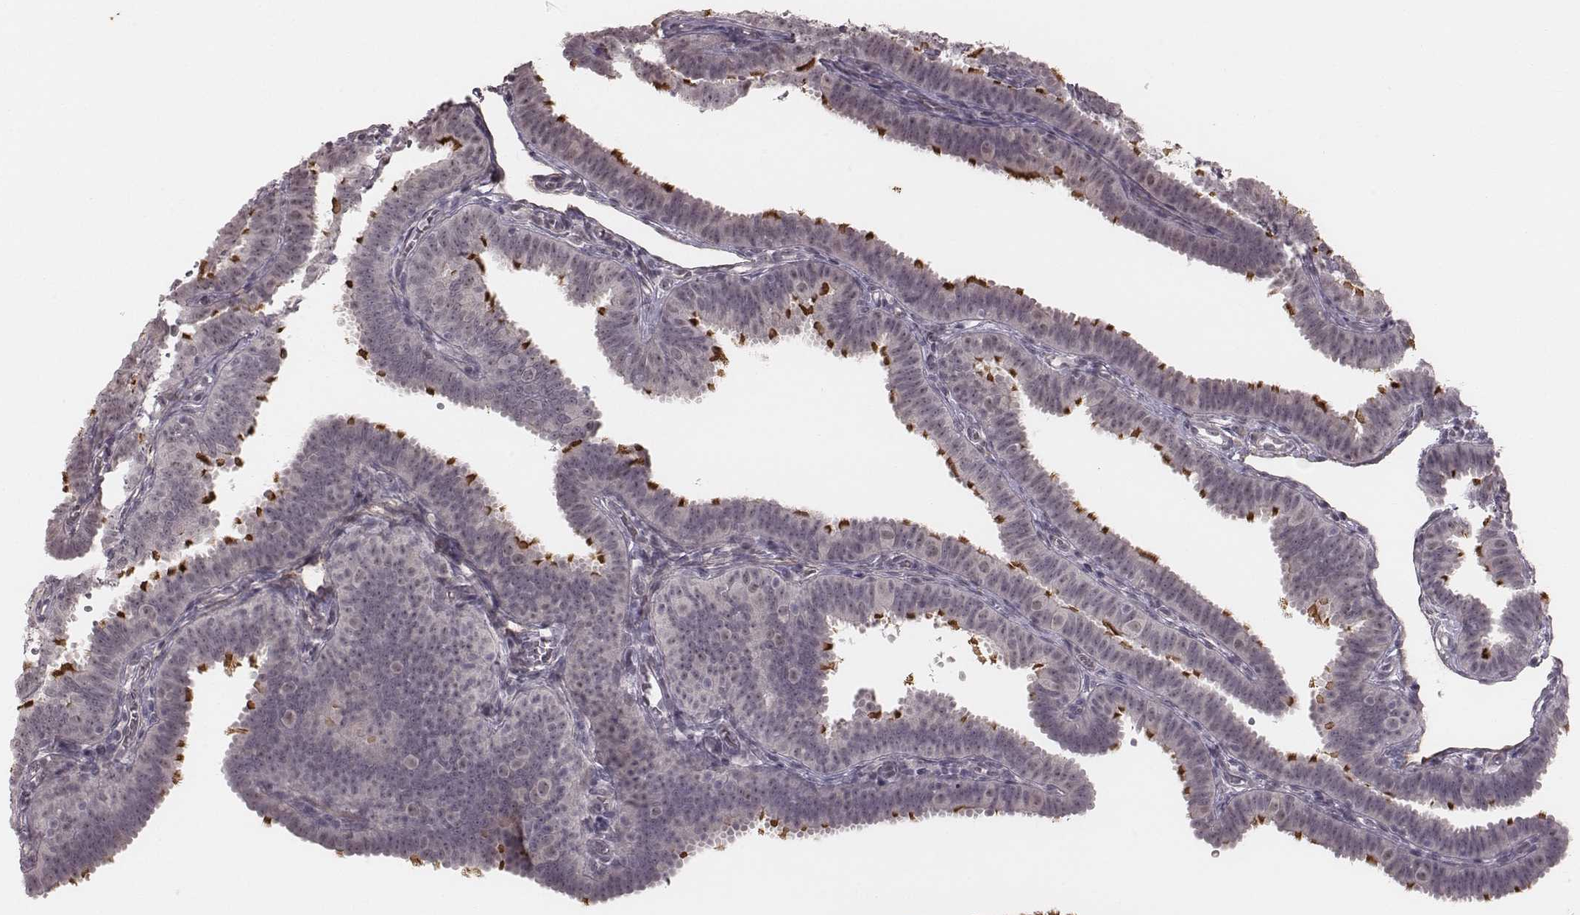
{"staining": {"intensity": "strong", "quantity": "25%-75%", "location": "cytoplasmic/membranous"}, "tissue": "fallopian tube", "cell_type": "Glandular cells", "image_type": "normal", "snomed": [{"axis": "morphology", "description": "Normal tissue, NOS"}, {"axis": "topography", "description": "Fallopian tube"}], "caption": "Immunohistochemical staining of unremarkable human fallopian tube demonstrates 25%-75% levels of strong cytoplasmic/membranous protein staining in about 25%-75% of glandular cells. (Brightfield microscopy of DAB IHC at high magnification).", "gene": "RPGRIP1", "patient": {"sex": "female", "age": 25}}